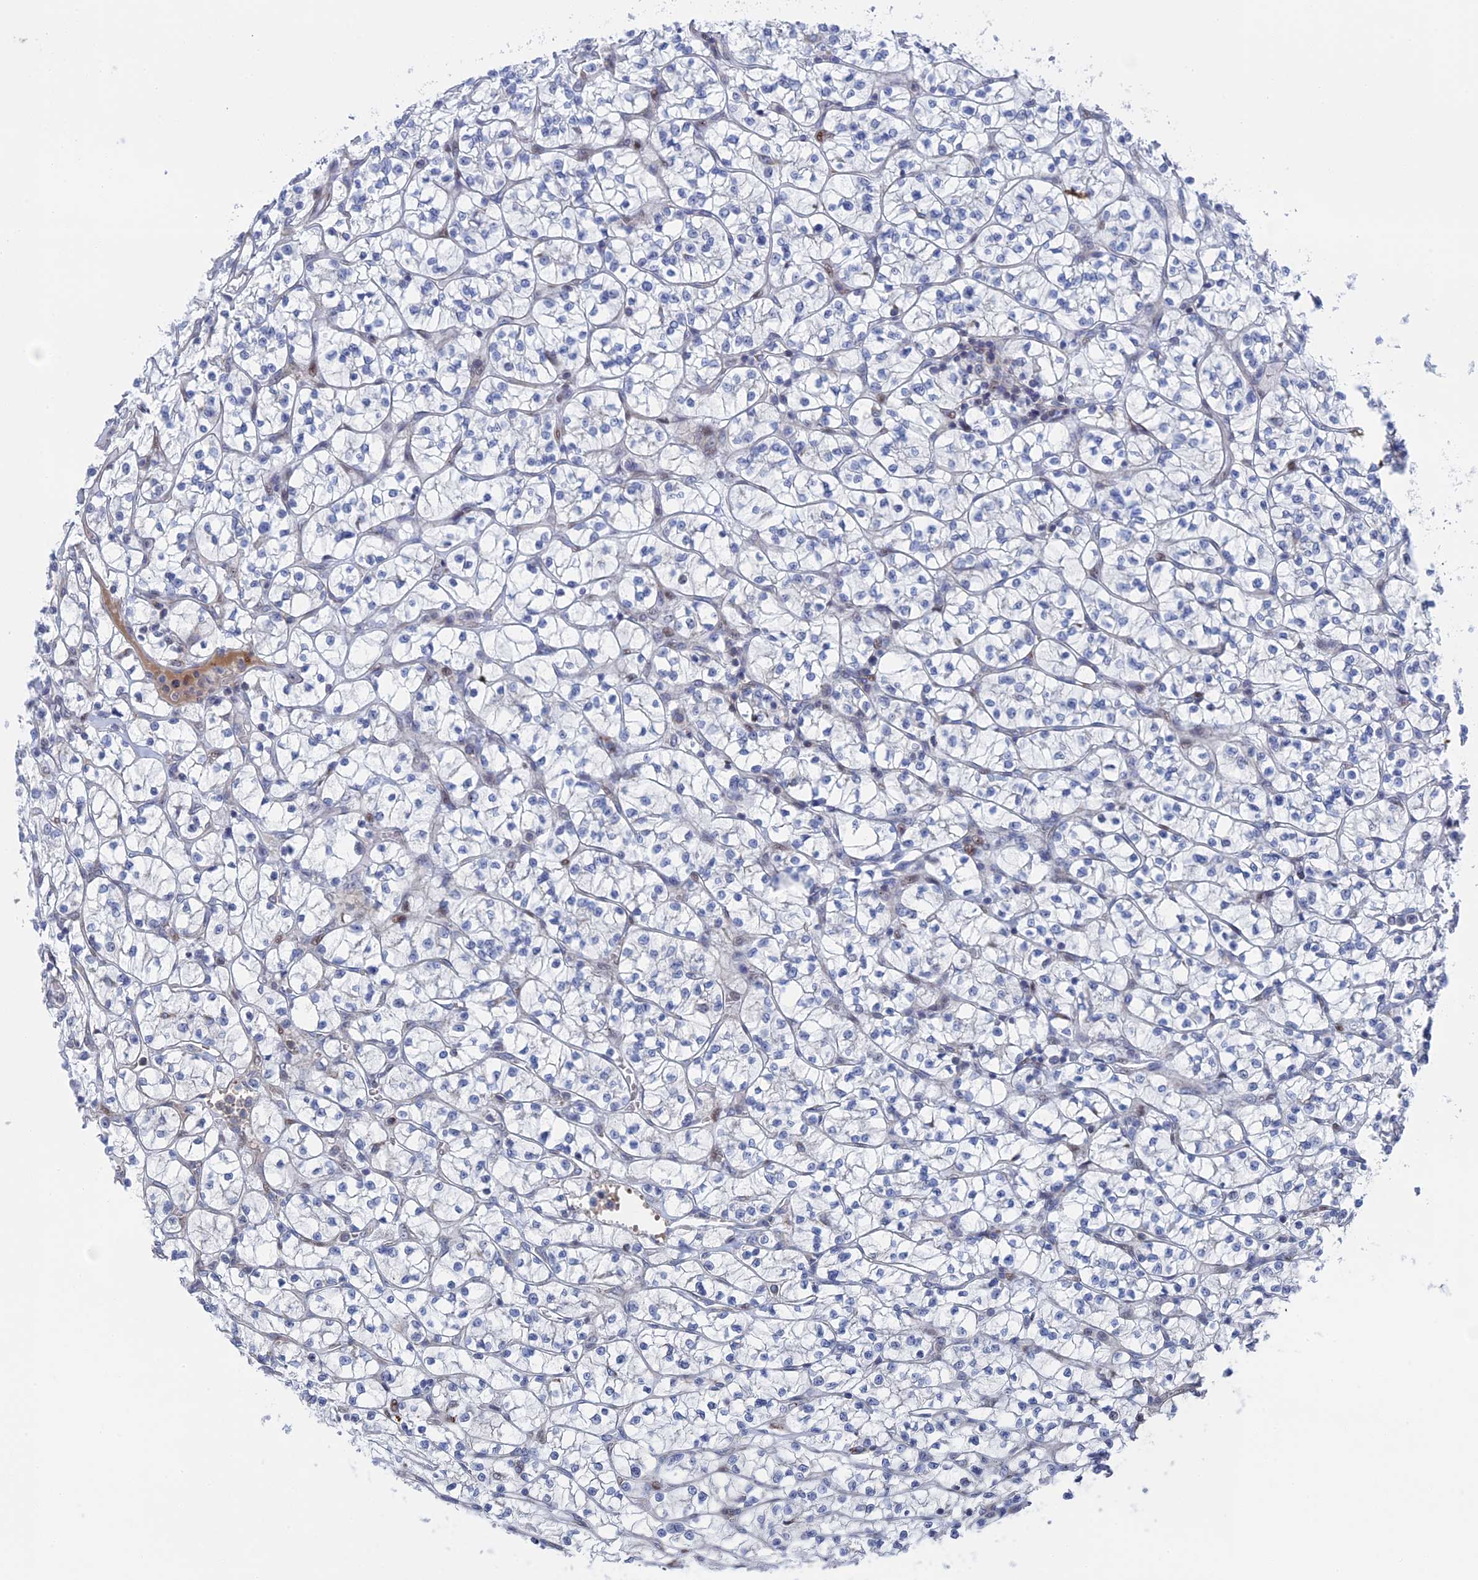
{"staining": {"intensity": "negative", "quantity": "none", "location": "none"}, "tissue": "renal cancer", "cell_type": "Tumor cells", "image_type": "cancer", "snomed": [{"axis": "morphology", "description": "Adenocarcinoma, NOS"}, {"axis": "topography", "description": "Kidney"}], "caption": "Immunohistochemistry (IHC) of renal cancer (adenocarcinoma) demonstrates no positivity in tumor cells.", "gene": "IL7", "patient": {"sex": "female", "age": 64}}